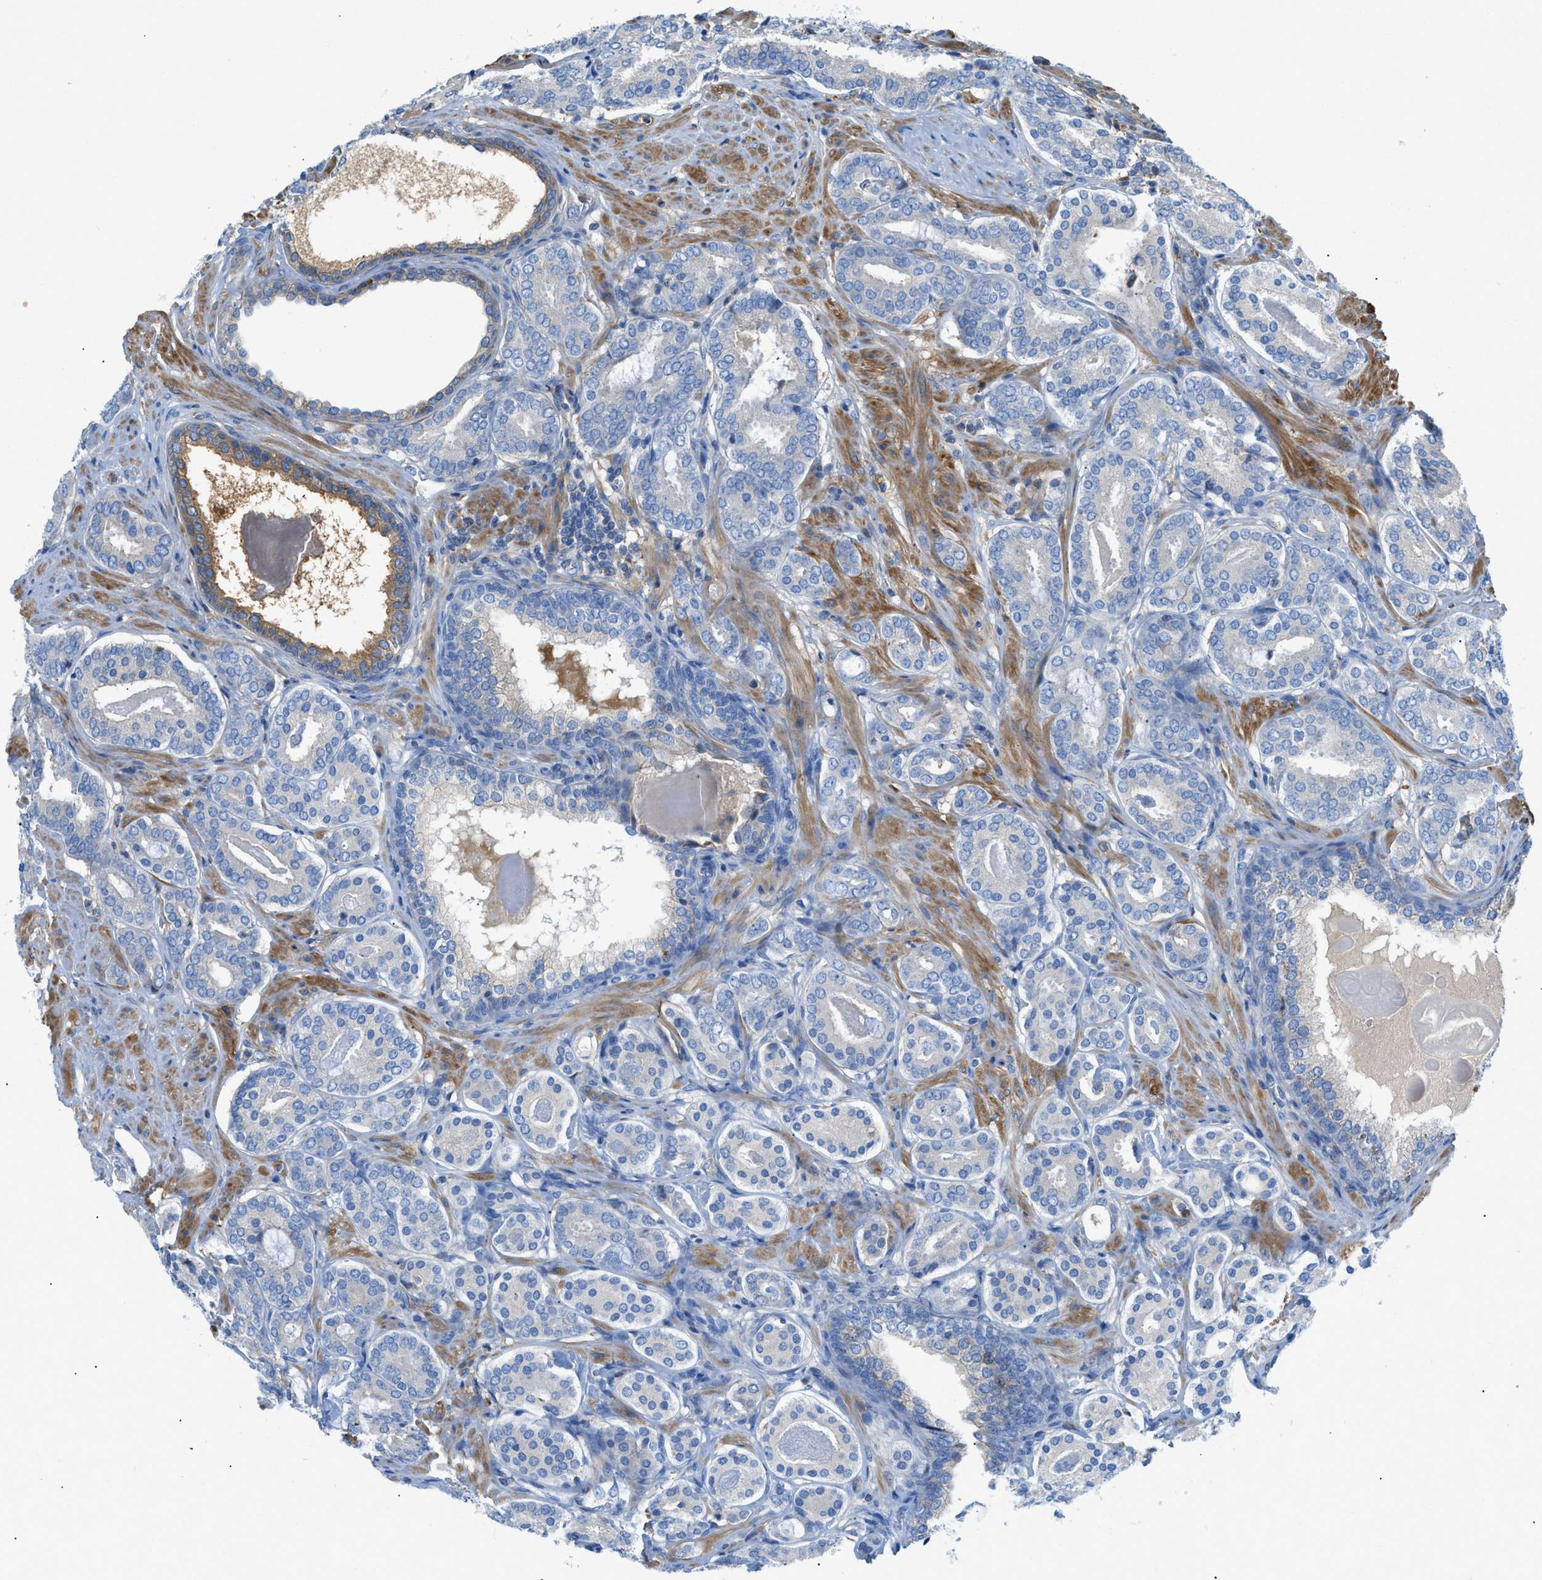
{"staining": {"intensity": "negative", "quantity": "none", "location": "none"}, "tissue": "prostate cancer", "cell_type": "Tumor cells", "image_type": "cancer", "snomed": [{"axis": "morphology", "description": "Adenocarcinoma, Low grade"}, {"axis": "topography", "description": "Prostate"}], "caption": "An image of adenocarcinoma (low-grade) (prostate) stained for a protein shows no brown staining in tumor cells. (Stains: DAB immunohistochemistry (IHC) with hematoxylin counter stain, Microscopy: brightfield microscopy at high magnification).", "gene": "ATP6V0D1", "patient": {"sex": "male", "age": 69}}